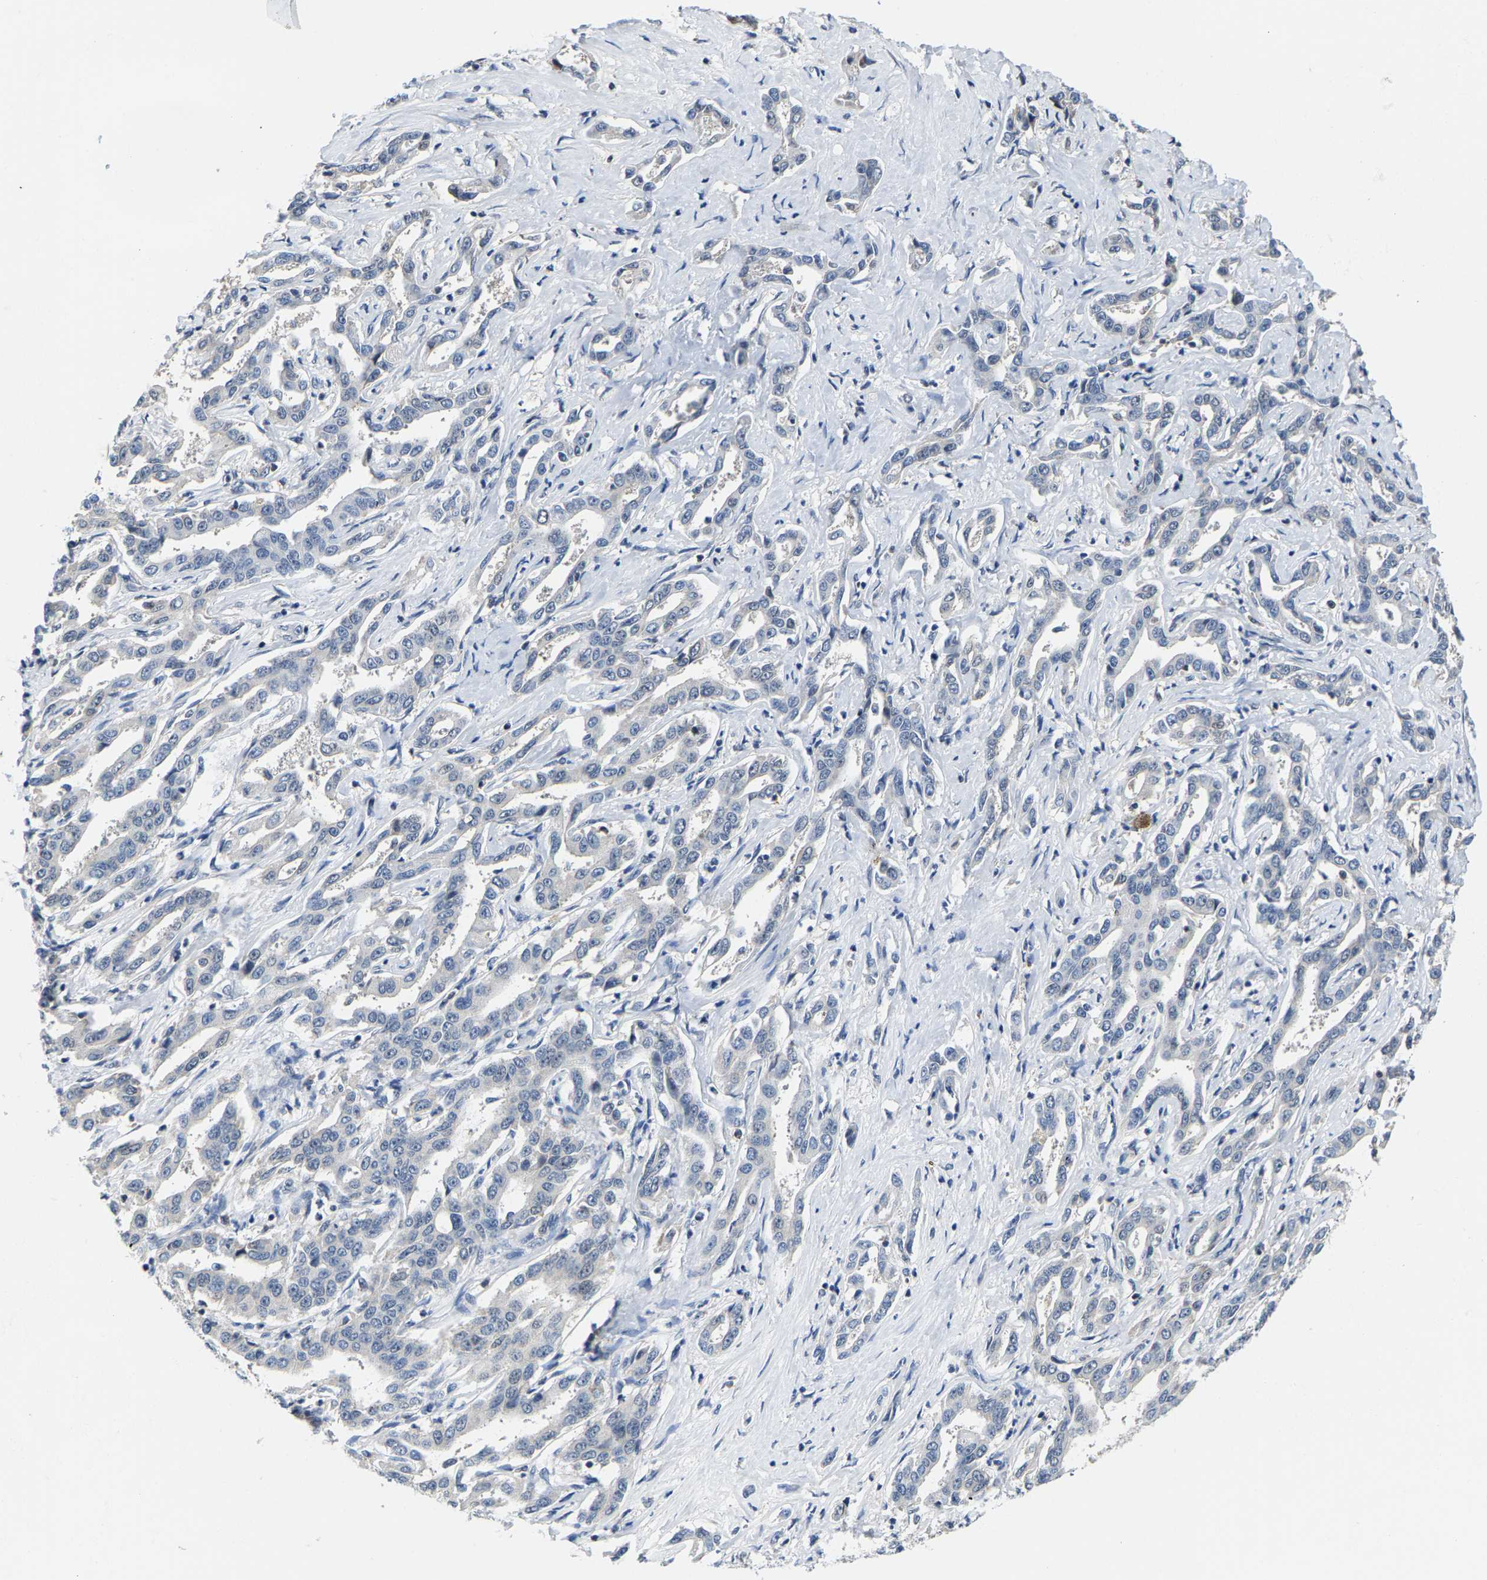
{"staining": {"intensity": "negative", "quantity": "none", "location": "none"}, "tissue": "liver cancer", "cell_type": "Tumor cells", "image_type": "cancer", "snomed": [{"axis": "morphology", "description": "Cholangiocarcinoma"}, {"axis": "topography", "description": "Liver"}], "caption": "Image shows no protein expression in tumor cells of liver cancer tissue. (DAB (3,3'-diaminobenzidine) immunohistochemistry, high magnification).", "gene": "SHMT2", "patient": {"sex": "male", "age": 59}}